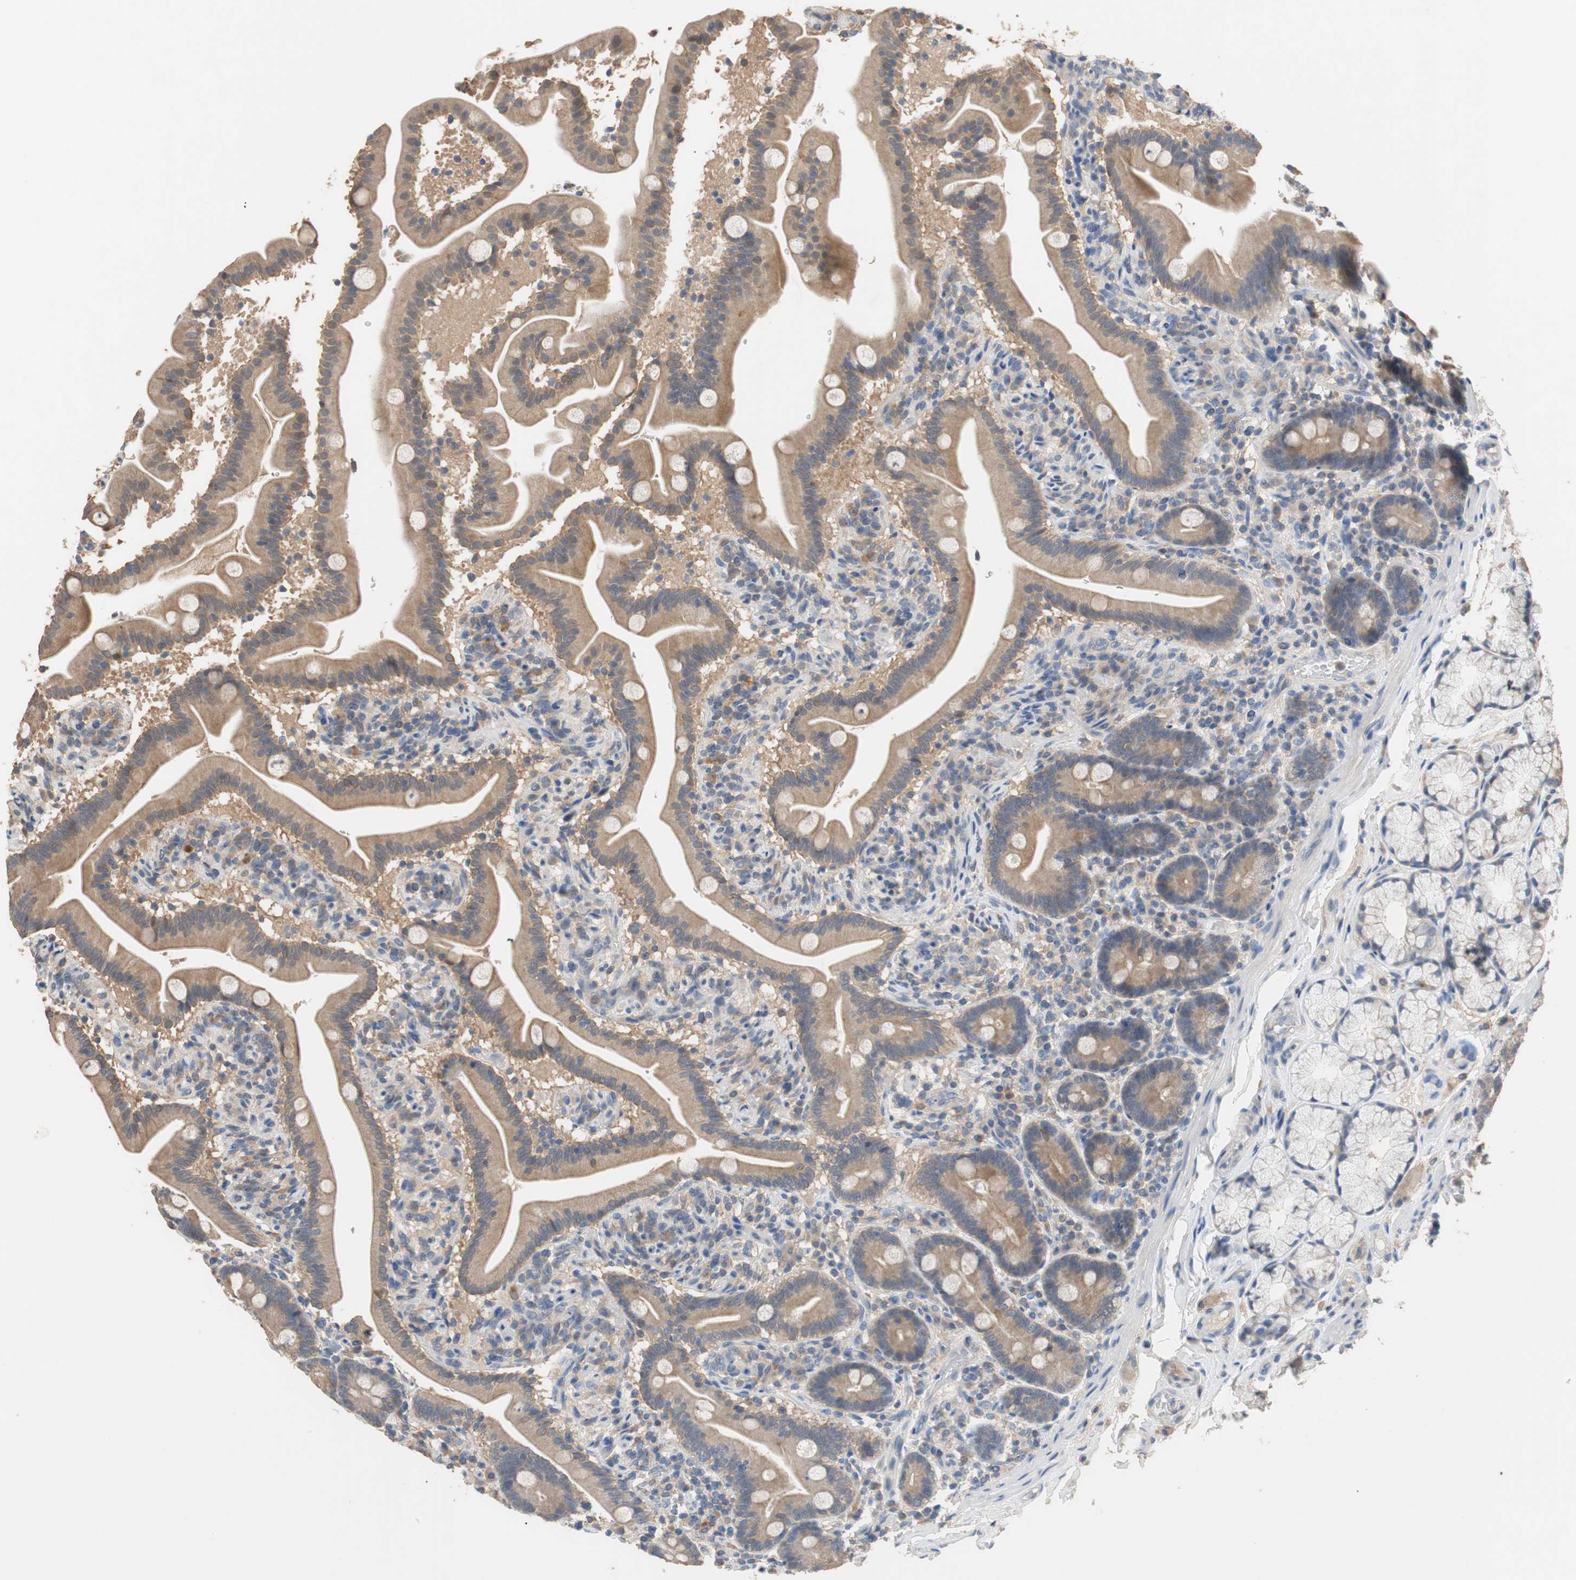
{"staining": {"intensity": "moderate", "quantity": ">75%", "location": "cytoplasmic/membranous"}, "tissue": "duodenum", "cell_type": "Glandular cells", "image_type": "normal", "snomed": [{"axis": "morphology", "description": "Normal tissue, NOS"}, {"axis": "topography", "description": "Duodenum"}], "caption": "This photomicrograph displays unremarkable duodenum stained with IHC to label a protein in brown. The cytoplasmic/membranous of glandular cells show moderate positivity for the protein. Nuclei are counter-stained blue.", "gene": "ADAP1", "patient": {"sex": "male", "age": 54}}